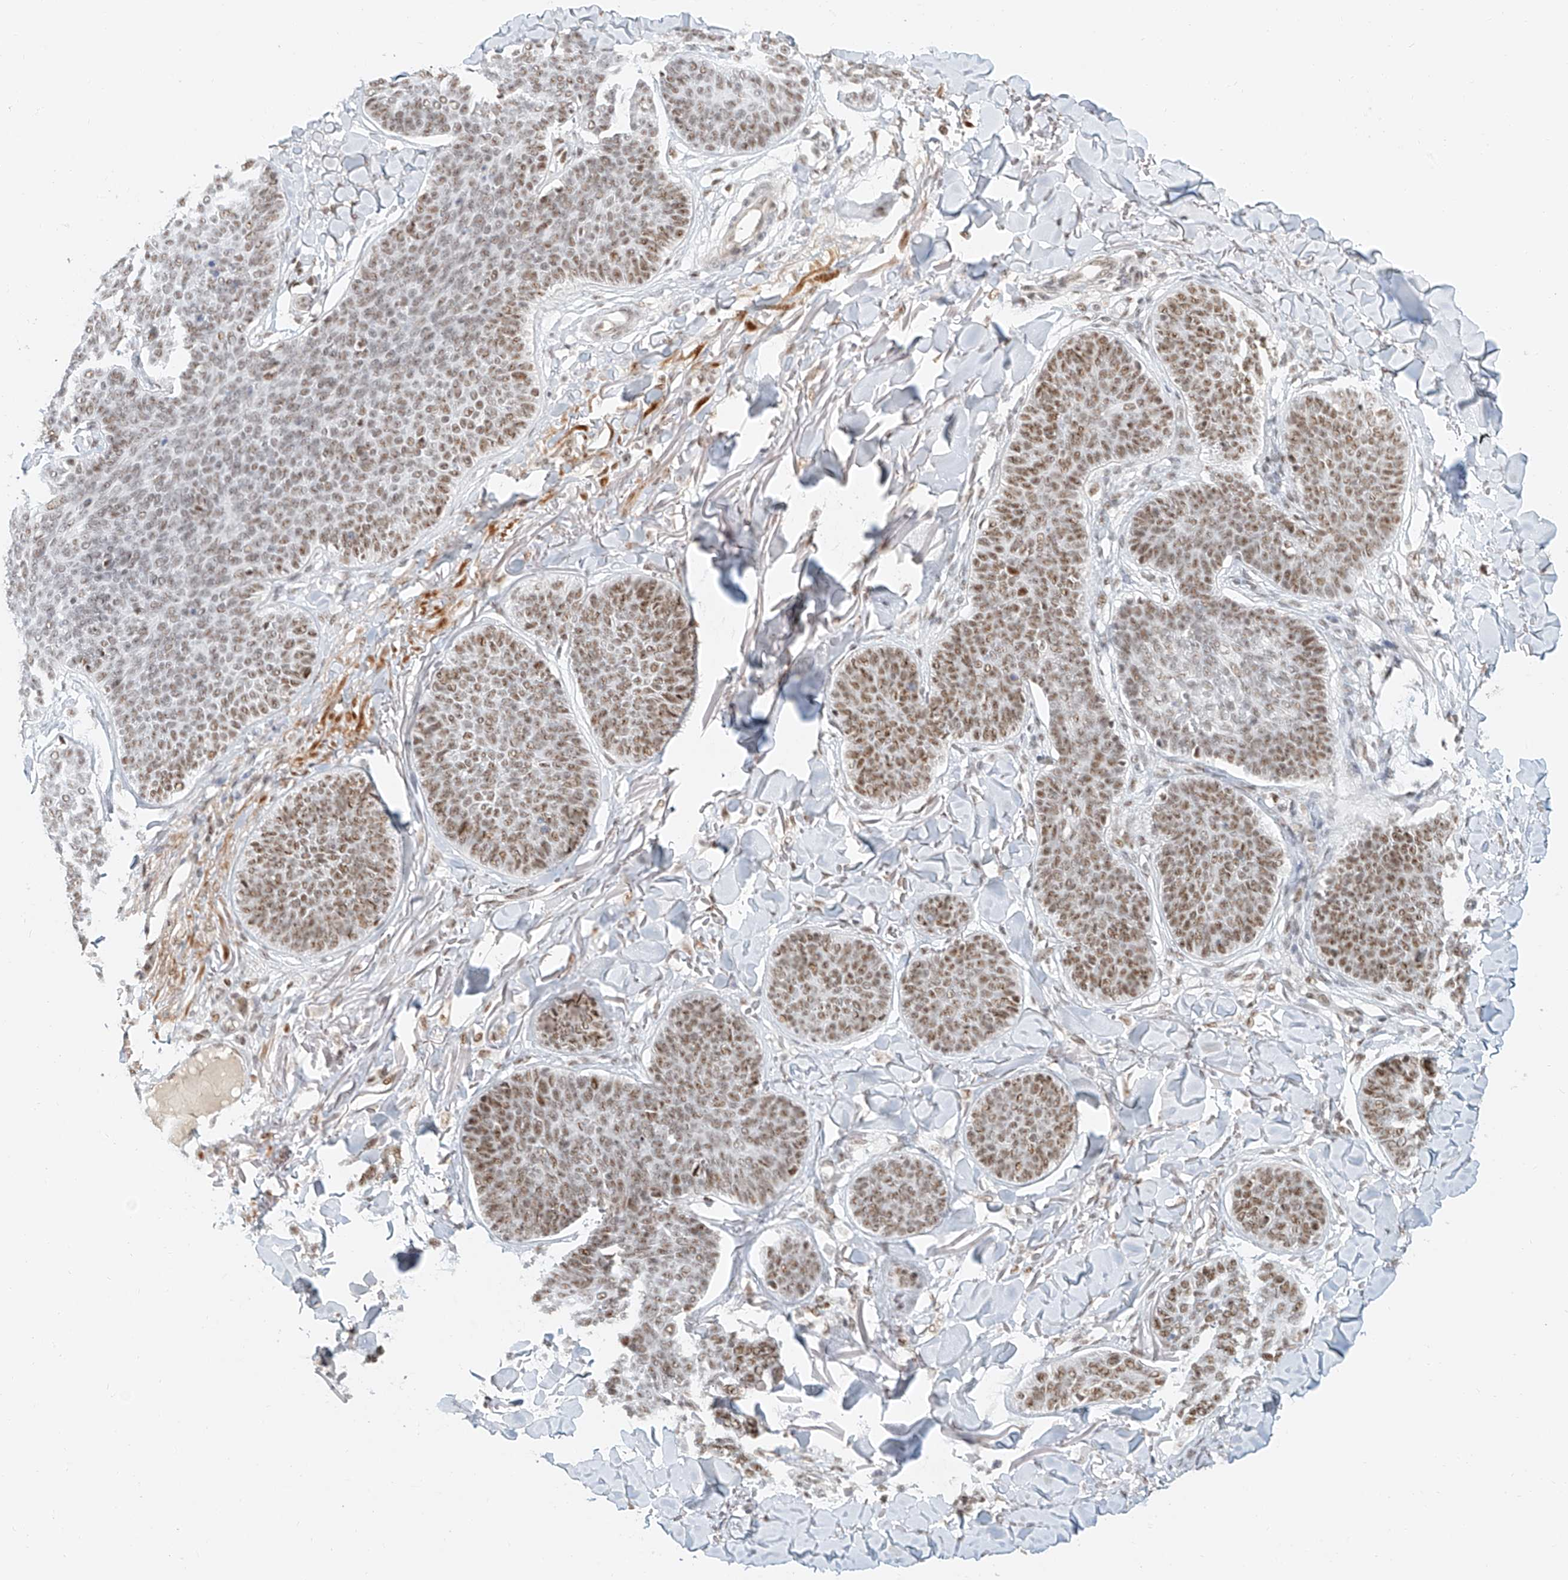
{"staining": {"intensity": "moderate", "quantity": "25%-75%", "location": "nuclear"}, "tissue": "skin cancer", "cell_type": "Tumor cells", "image_type": "cancer", "snomed": [{"axis": "morphology", "description": "Basal cell carcinoma"}, {"axis": "topography", "description": "Skin"}], "caption": "IHC photomicrograph of human skin basal cell carcinoma stained for a protein (brown), which reveals medium levels of moderate nuclear staining in about 25%-75% of tumor cells.", "gene": "CXorf58", "patient": {"sex": "male", "age": 85}}